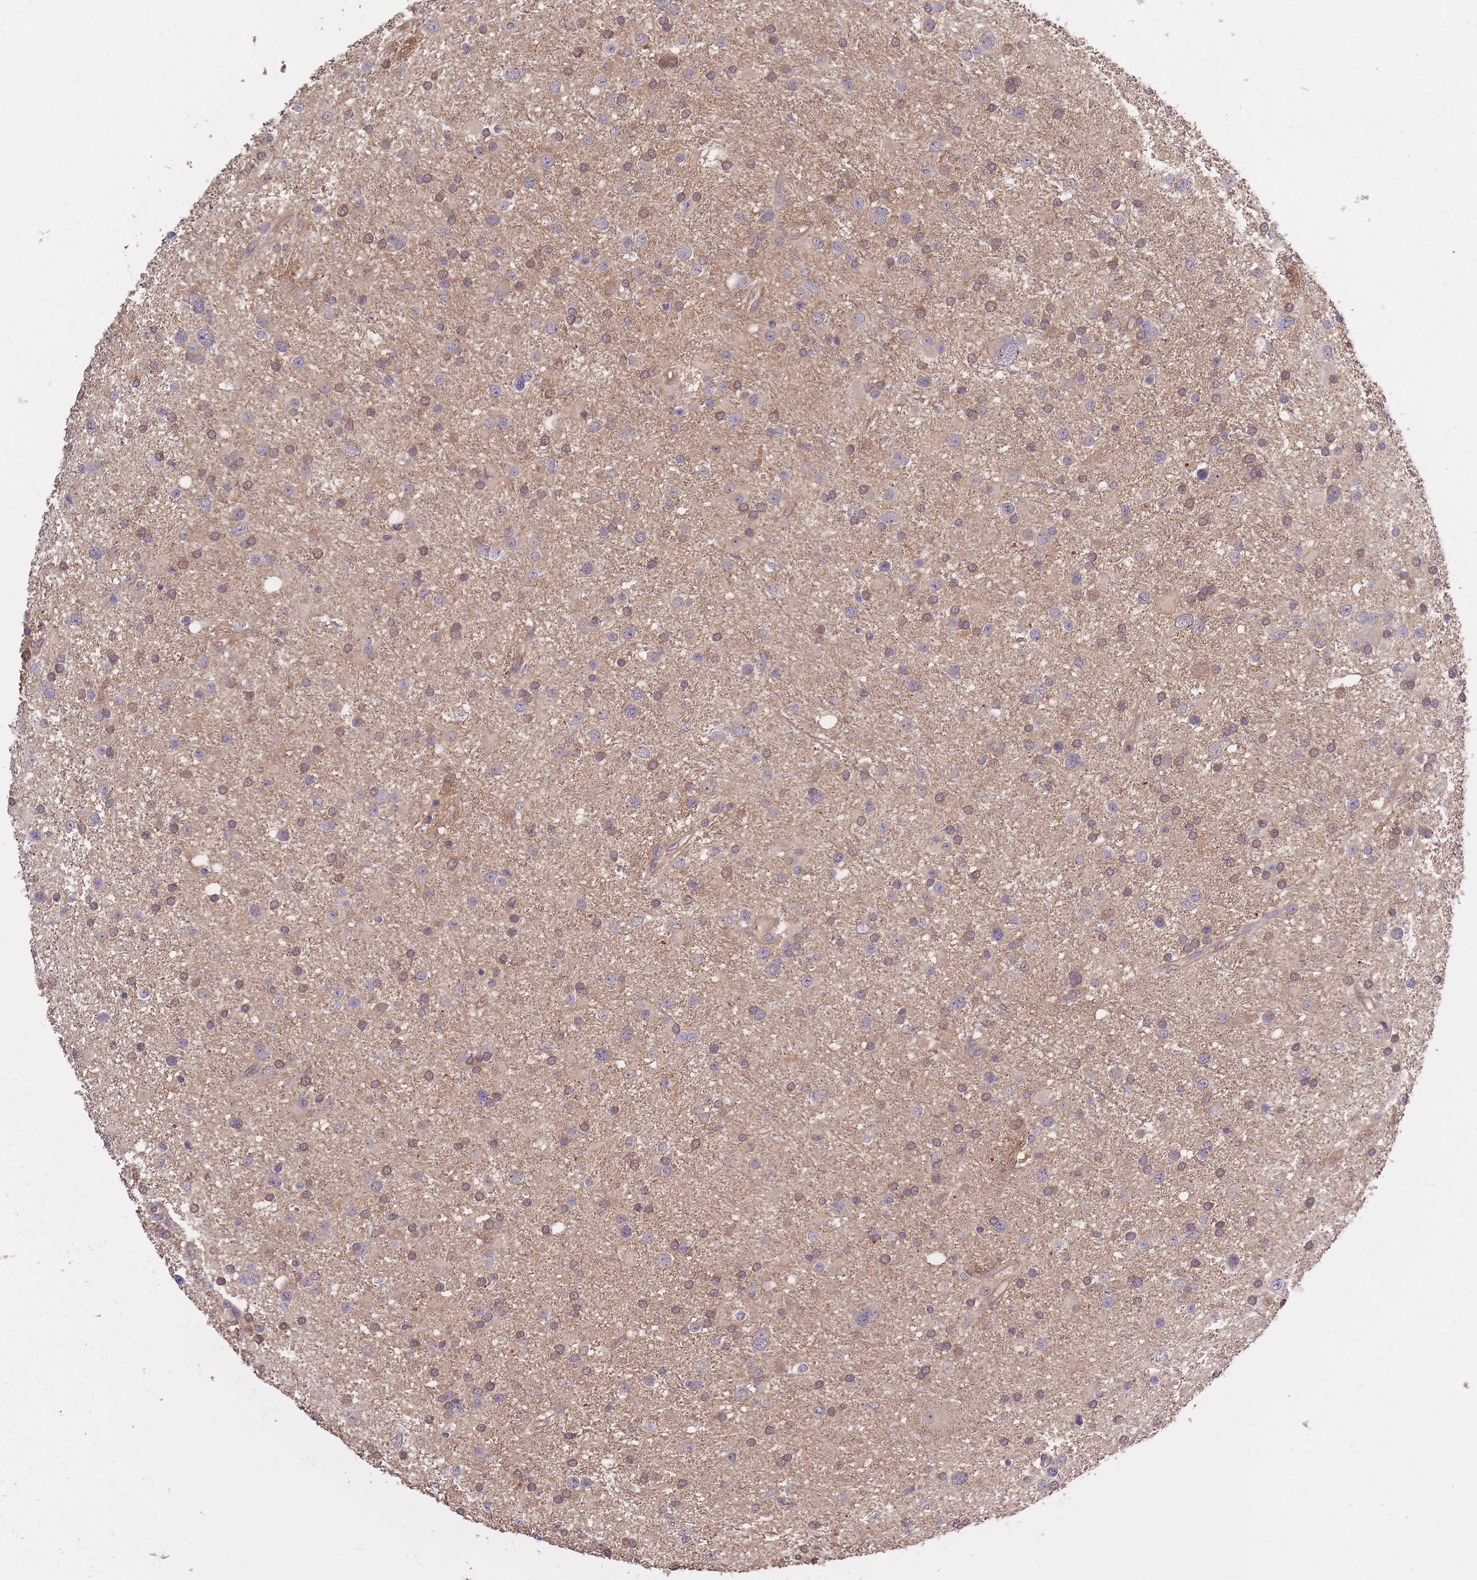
{"staining": {"intensity": "weak", "quantity": "25%-75%", "location": "cytoplasmic/membranous"}, "tissue": "glioma", "cell_type": "Tumor cells", "image_type": "cancer", "snomed": [{"axis": "morphology", "description": "Glioma, malignant, Low grade"}, {"axis": "topography", "description": "Brain"}], "caption": "This is an image of immunohistochemistry staining of low-grade glioma (malignant), which shows weak expression in the cytoplasmic/membranous of tumor cells.", "gene": "KIAA1755", "patient": {"sex": "female", "age": 32}}